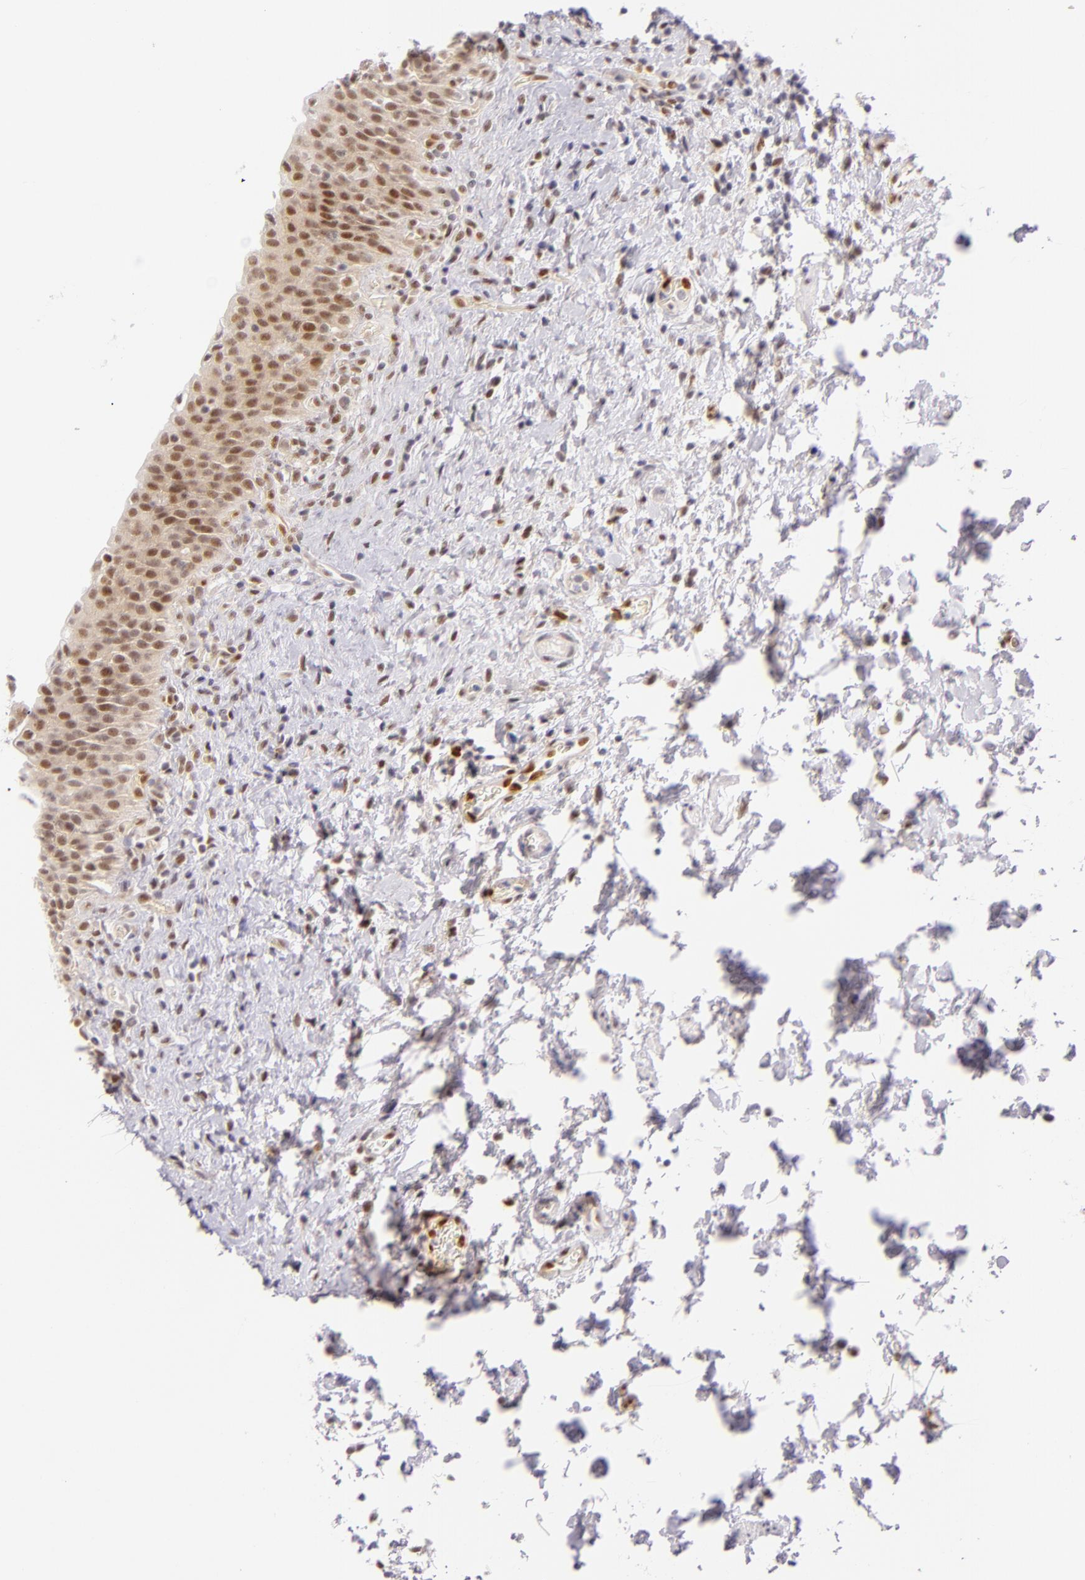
{"staining": {"intensity": "moderate", "quantity": ">75%", "location": "cytoplasmic/membranous,nuclear"}, "tissue": "urinary bladder", "cell_type": "Urothelial cells", "image_type": "normal", "snomed": [{"axis": "morphology", "description": "Normal tissue, NOS"}, {"axis": "topography", "description": "Urinary bladder"}], "caption": "Immunohistochemical staining of normal urinary bladder shows >75% levels of moderate cytoplasmic/membranous,nuclear protein expression in approximately >75% of urothelial cells. Immunohistochemistry stains the protein in brown and the nuclei are stained blue.", "gene": "BCL3", "patient": {"sex": "male", "age": 51}}